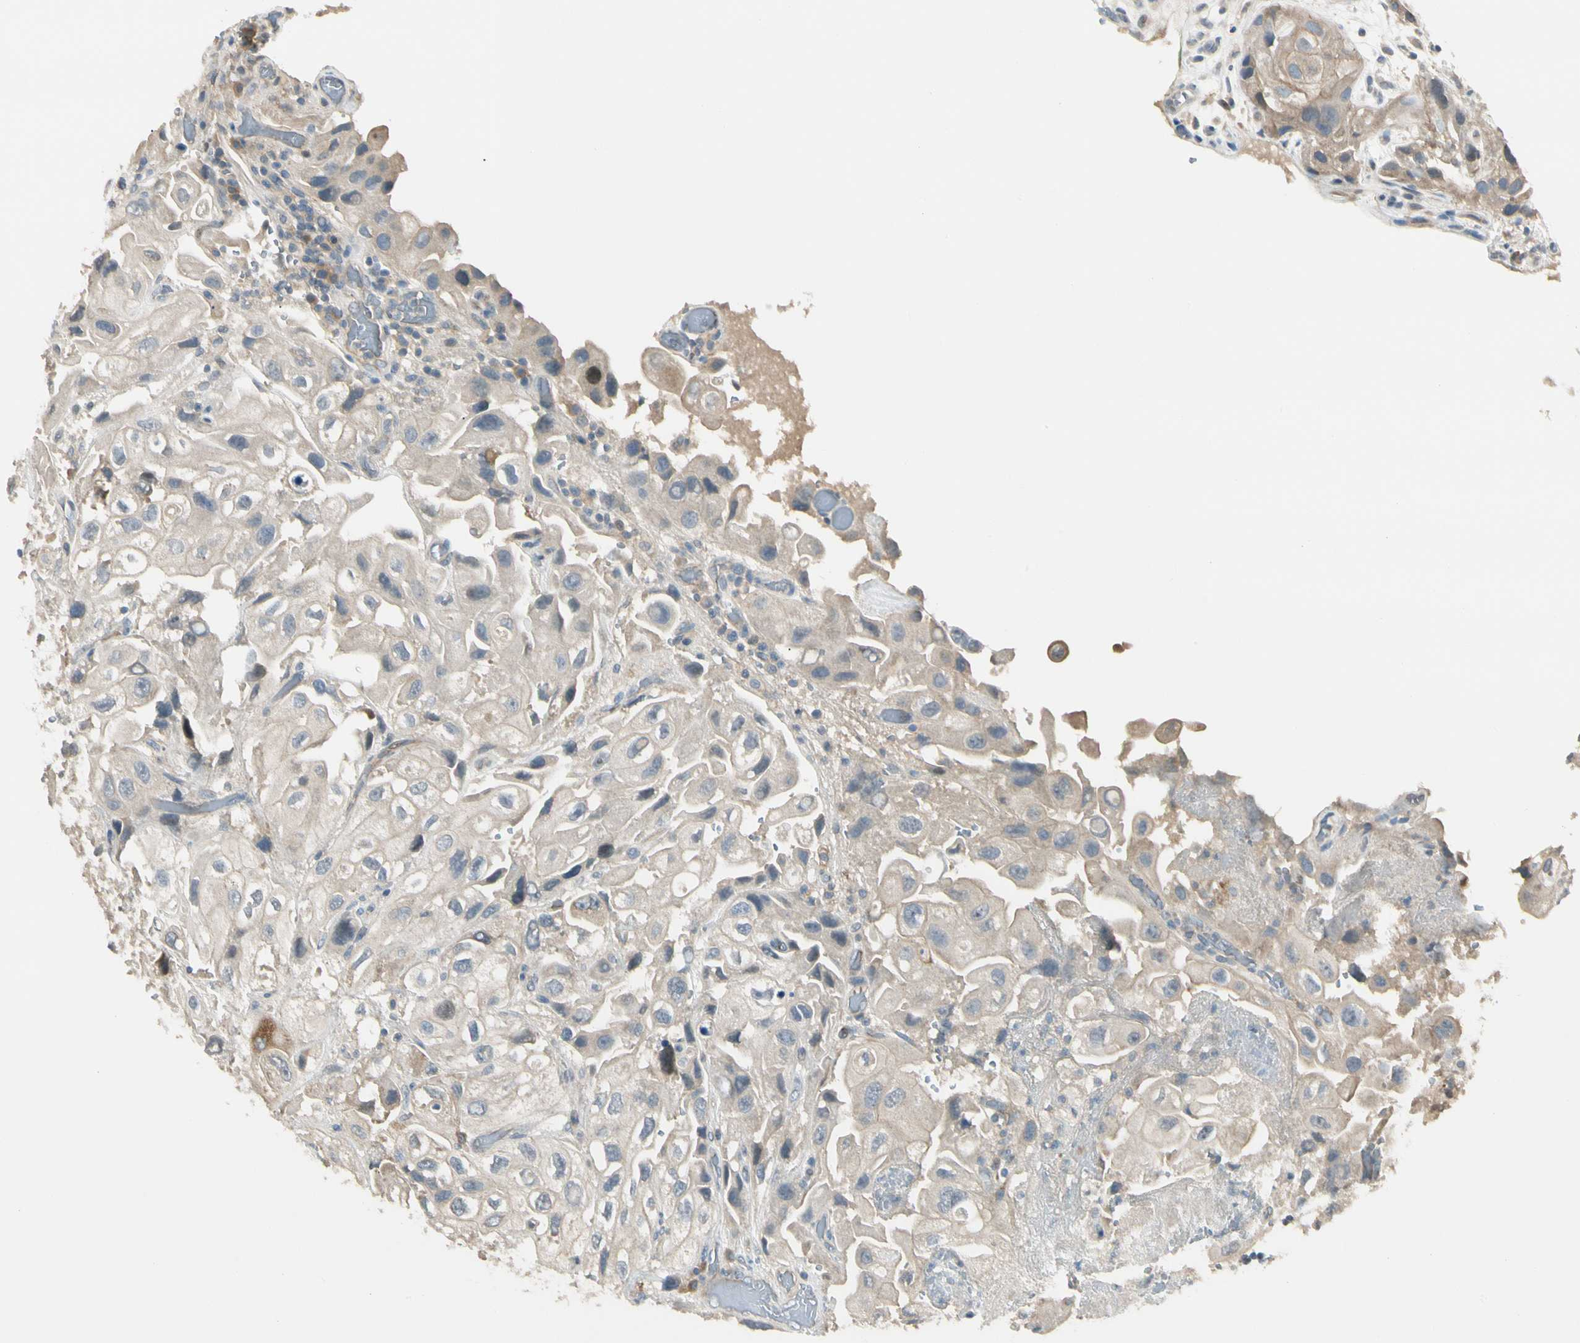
{"staining": {"intensity": "weak", "quantity": "<25%", "location": "cytoplasmic/membranous"}, "tissue": "urothelial cancer", "cell_type": "Tumor cells", "image_type": "cancer", "snomed": [{"axis": "morphology", "description": "Urothelial carcinoma, High grade"}, {"axis": "topography", "description": "Urinary bladder"}], "caption": "This is an IHC photomicrograph of urothelial carcinoma (high-grade). There is no positivity in tumor cells.", "gene": "P3H2", "patient": {"sex": "female", "age": 64}}